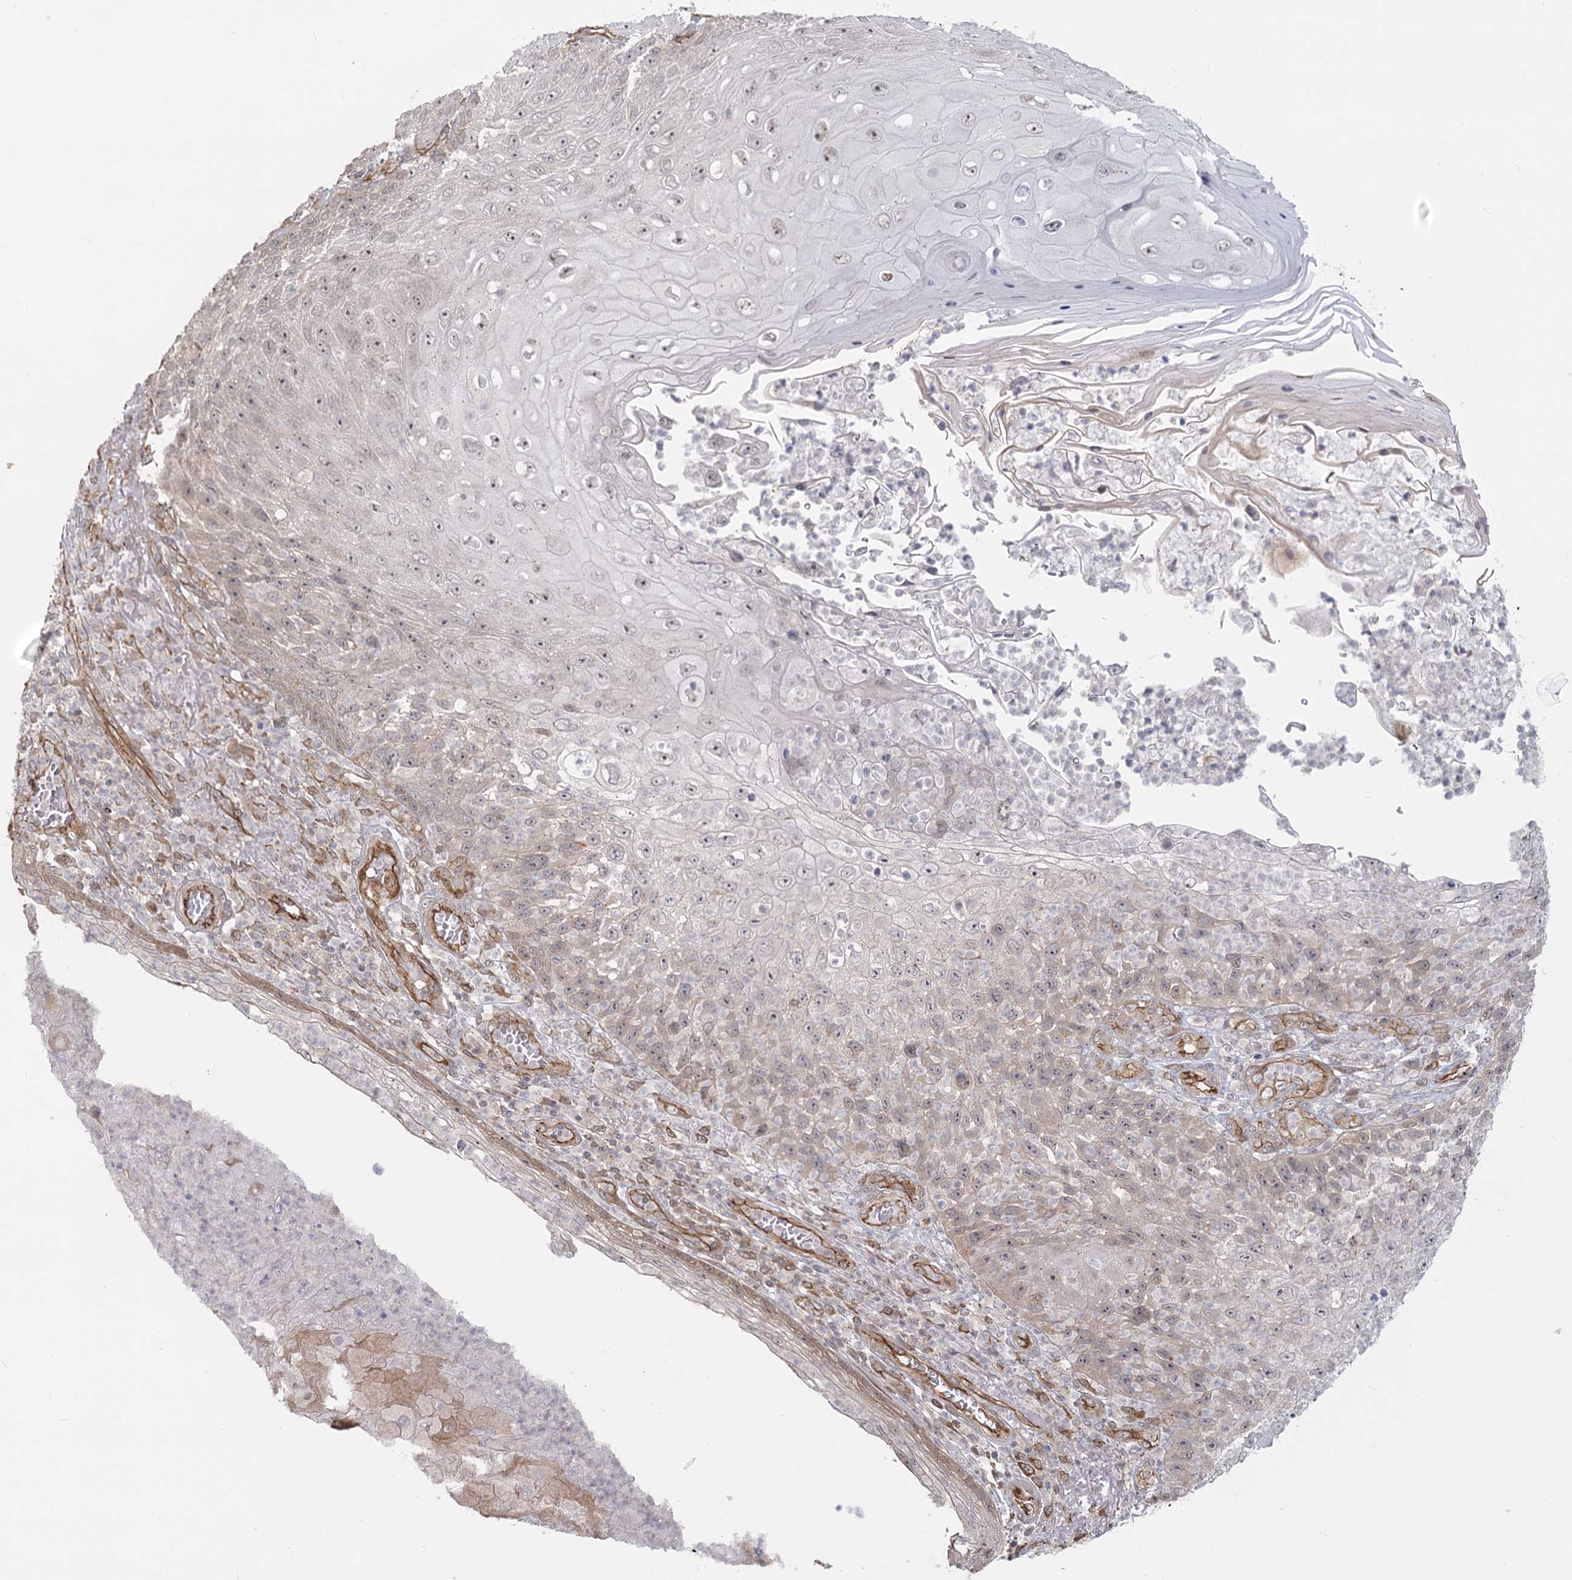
{"staining": {"intensity": "weak", "quantity": "<25%", "location": "nuclear"}, "tissue": "skin cancer", "cell_type": "Tumor cells", "image_type": "cancer", "snomed": [{"axis": "morphology", "description": "Squamous cell carcinoma, NOS"}, {"axis": "topography", "description": "Skin"}], "caption": "High magnification brightfield microscopy of skin squamous cell carcinoma stained with DAB (brown) and counterstained with hematoxylin (blue): tumor cells show no significant positivity.", "gene": "RPP14", "patient": {"sex": "female", "age": 88}}